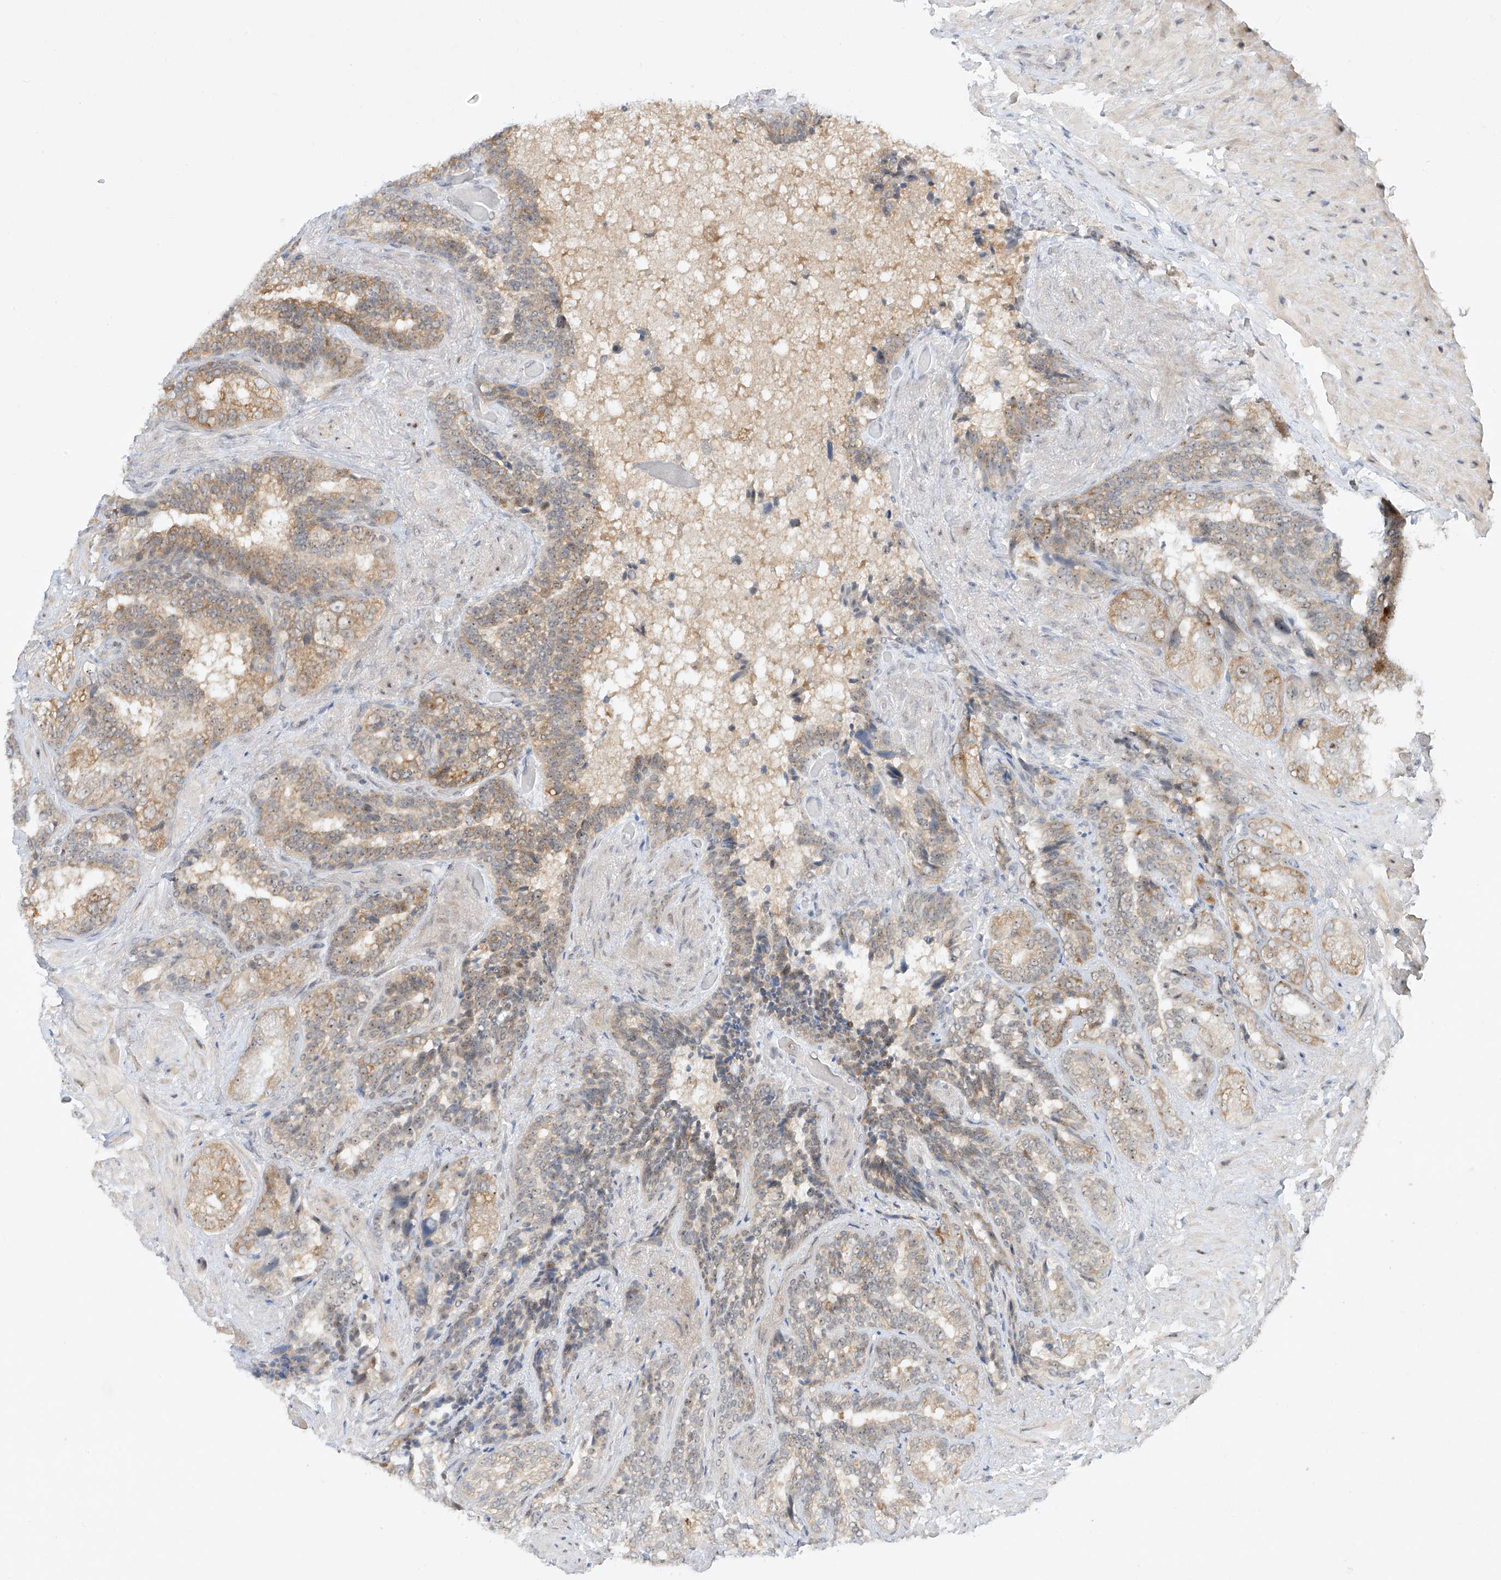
{"staining": {"intensity": "moderate", "quantity": "25%-75%", "location": "cytoplasmic/membranous"}, "tissue": "seminal vesicle", "cell_type": "Glandular cells", "image_type": "normal", "snomed": [{"axis": "morphology", "description": "Normal tissue, NOS"}, {"axis": "topography", "description": "Seminal veicle"}, {"axis": "topography", "description": "Peripheral nerve tissue"}], "caption": "Seminal vesicle stained with IHC demonstrates moderate cytoplasmic/membranous staining in approximately 25%-75% of glandular cells. The protein of interest is shown in brown color, while the nuclei are stained blue.", "gene": "TASP1", "patient": {"sex": "male", "age": 63}}